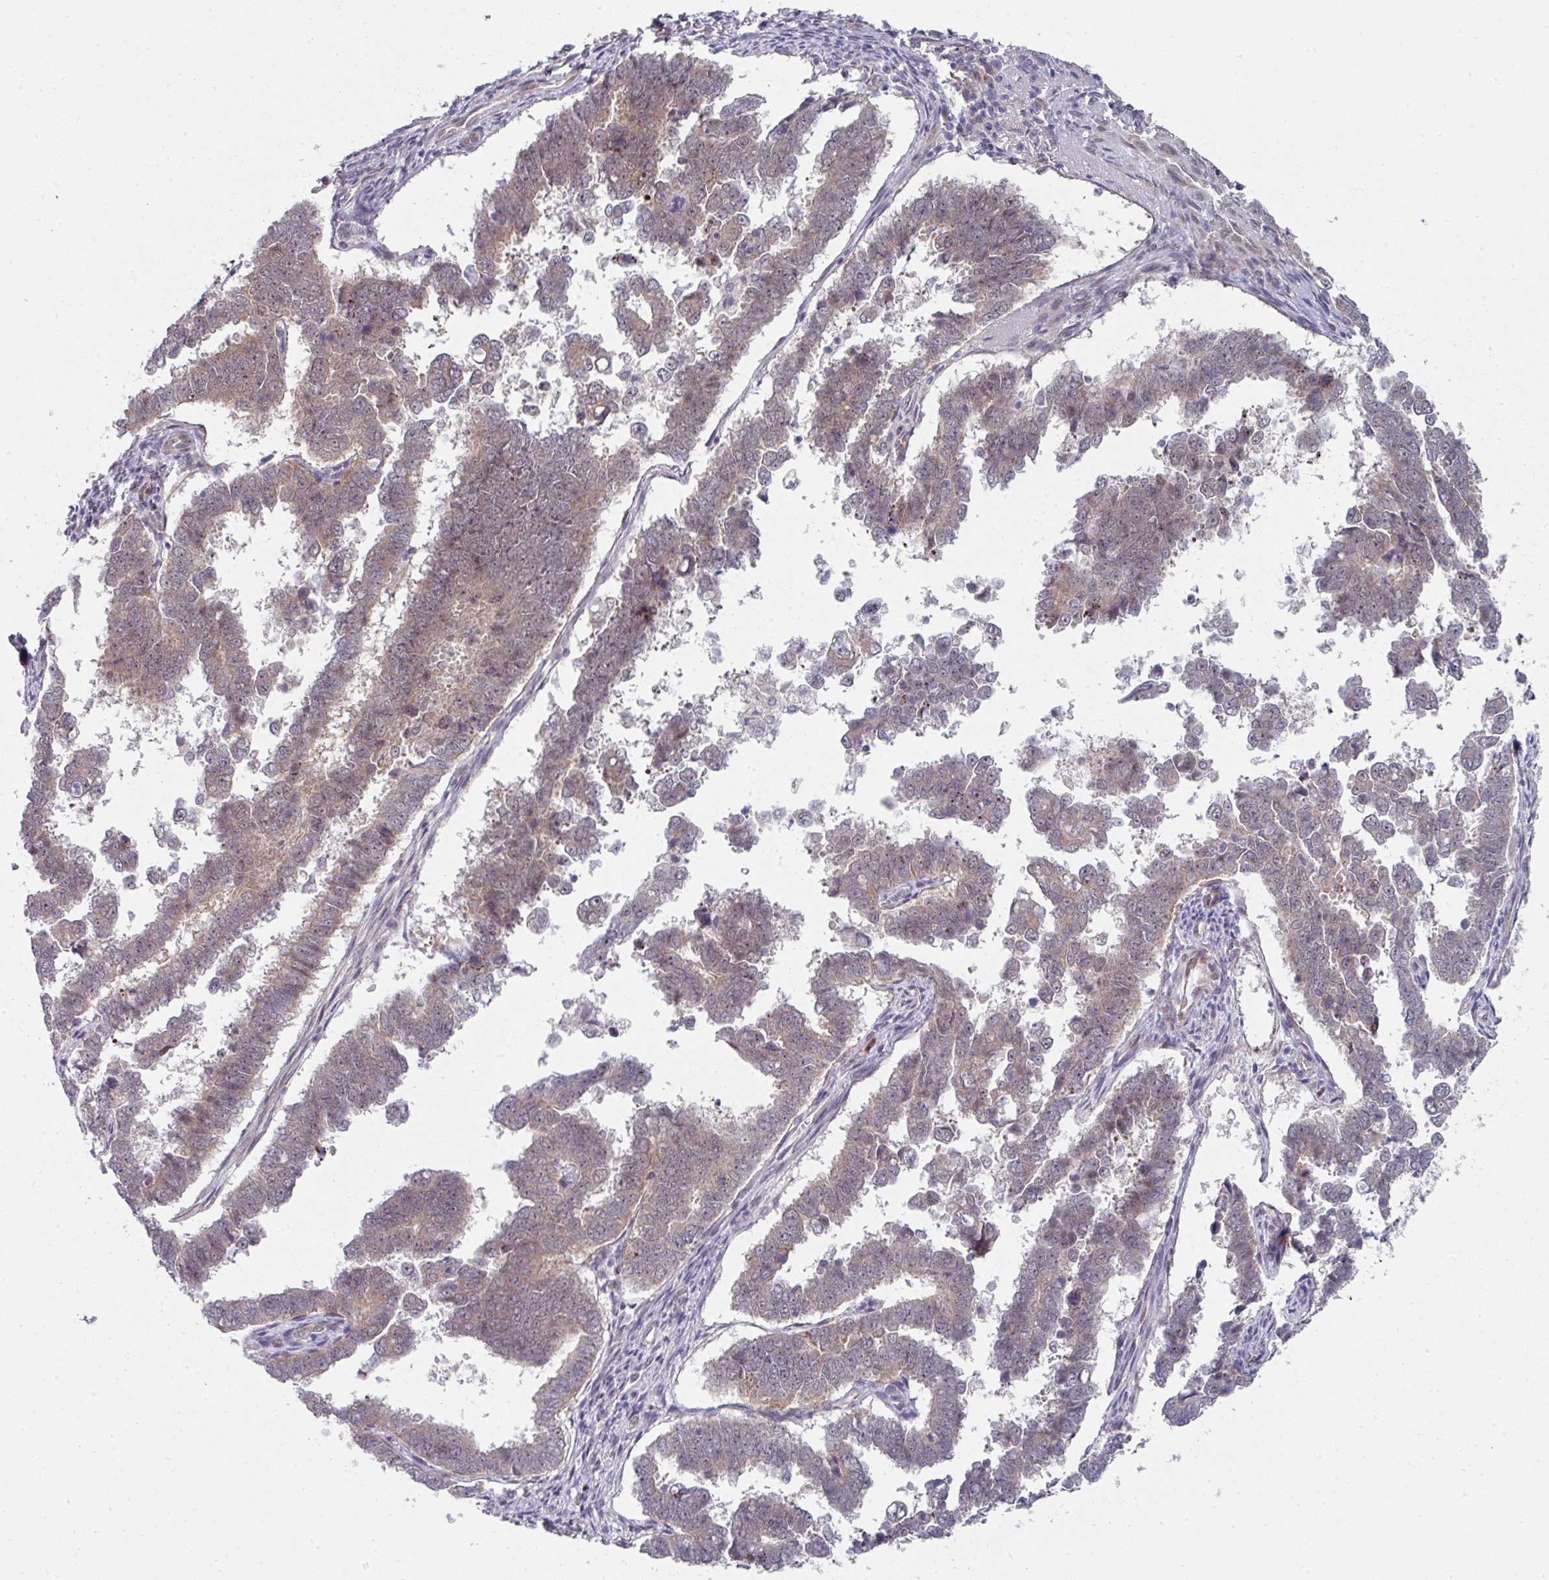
{"staining": {"intensity": "weak", "quantity": "<25%", "location": "cytoplasmic/membranous"}, "tissue": "endometrial cancer", "cell_type": "Tumor cells", "image_type": "cancer", "snomed": [{"axis": "morphology", "description": "Adenocarcinoma, NOS"}, {"axis": "topography", "description": "Endometrium"}], "caption": "Human endometrial adenocarcinoma stained for a protein using IHC displays no staining in tumor cells.", "gene": "TMCC1", "patient": {"sex": "female", "age": 75}}